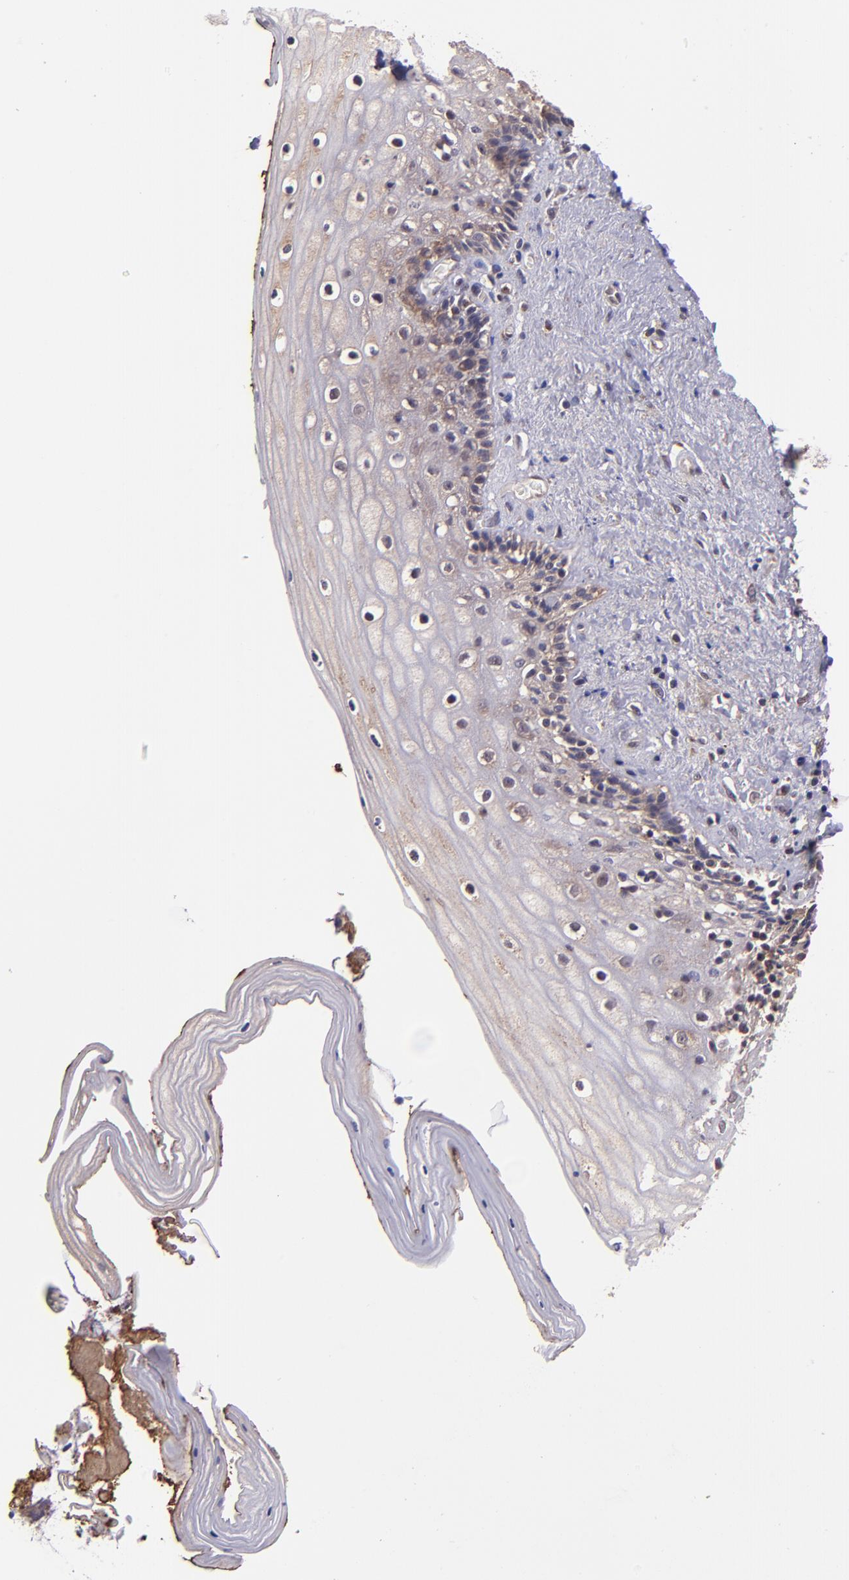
{"staining": {"intensity": "strong", "quantity": "25%-75%", "location": "cytoplasmic/membranous"}, "tissue": "vagina", "cell_type": "Squamous epithelial cells", "image_type": "normal", "snomed": [{"axis": "morphology", "description": "Normal tissue, NOS"}, {"axis": "topography", "description": "Vagina"}], "caption": "Vagina stained with DAB (3,3'-diaminobenzidine) IHC demonstrates high levels of strong cytoplasmic/membranous positivity in about 25%-75% of squamous epithelial cells.", "gene": "USP51", "patient": {"sex": "female", "age": 46}}